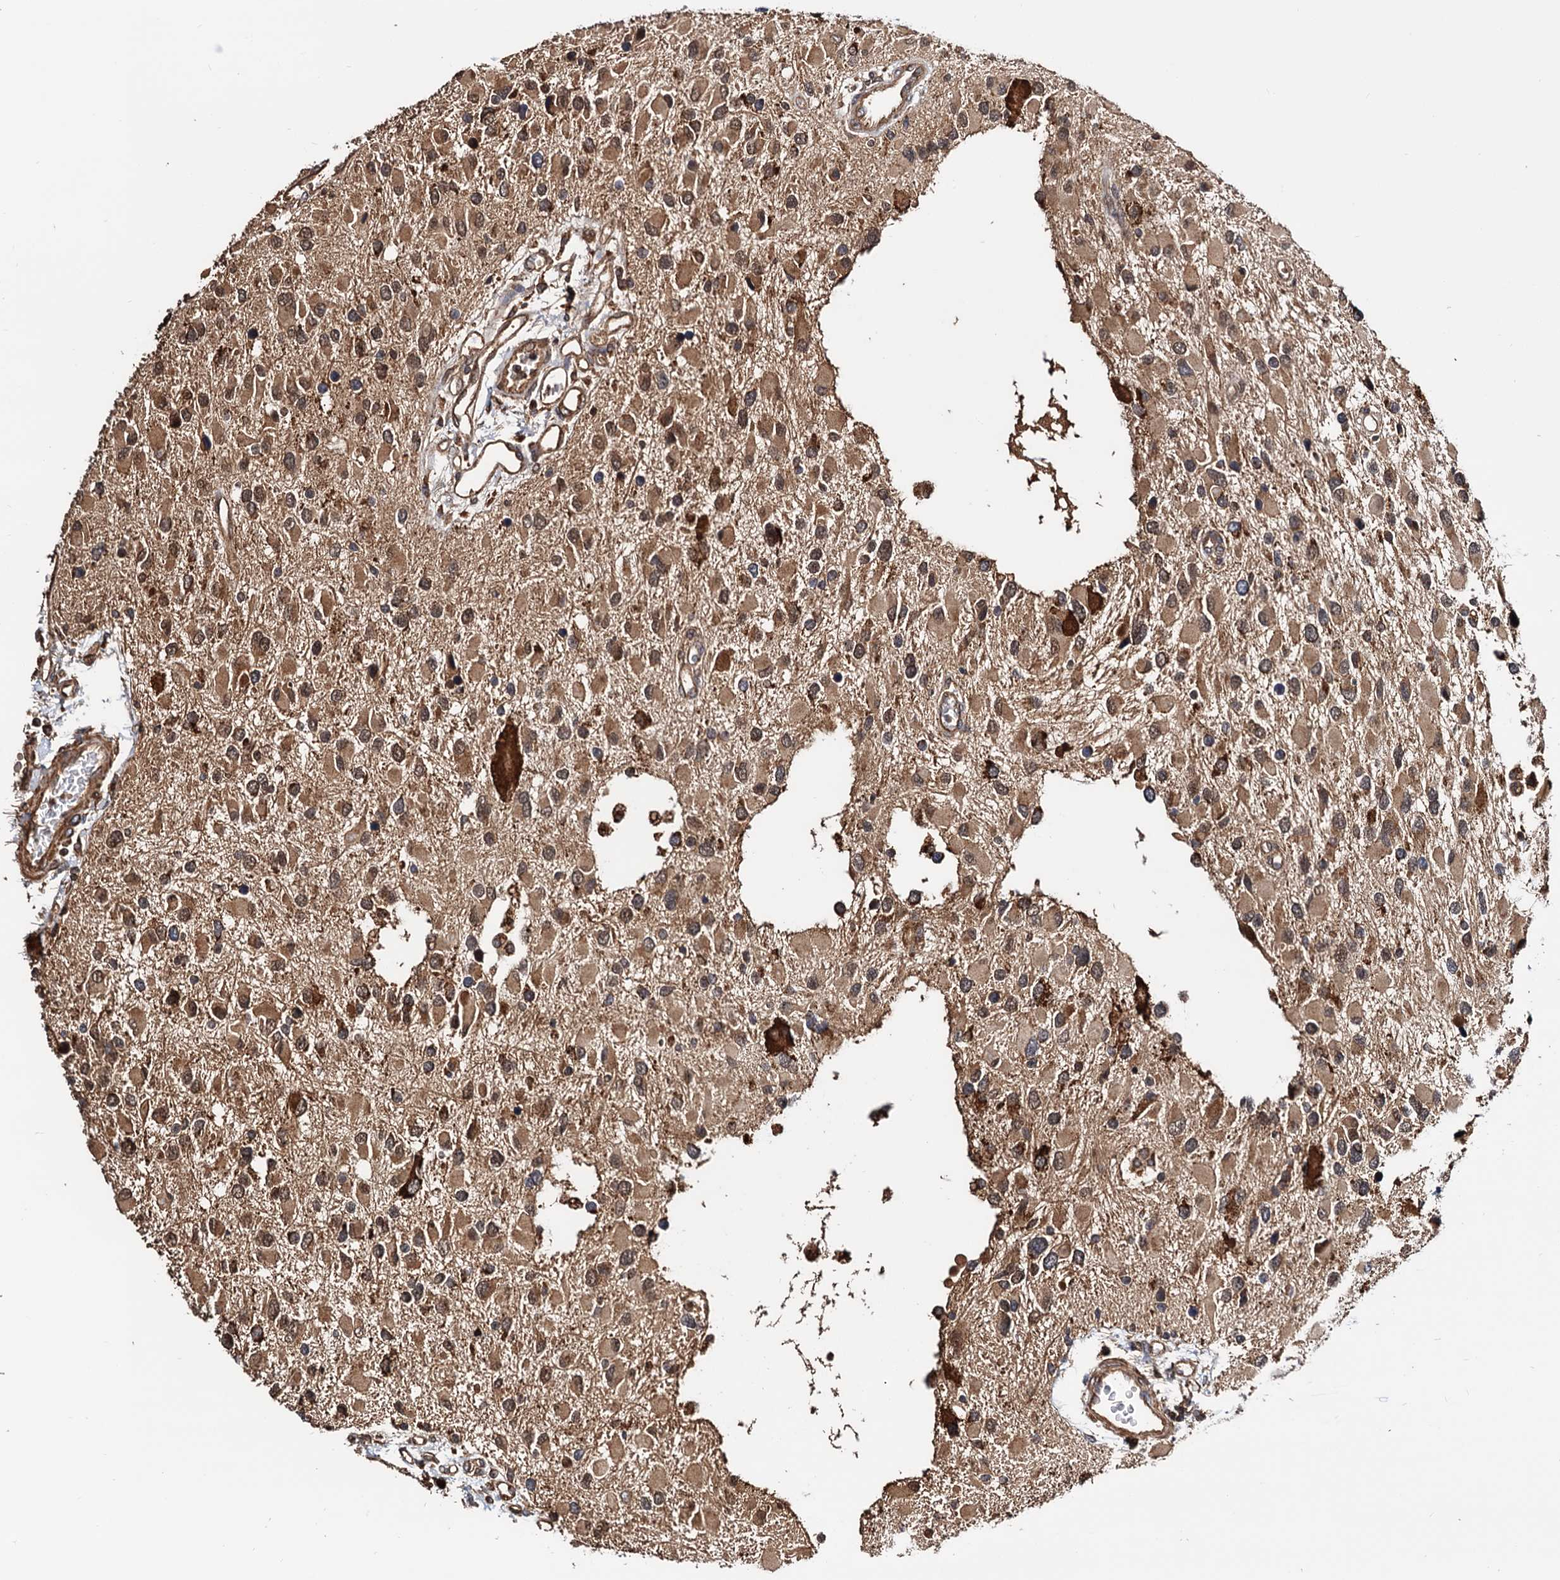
{"staining": {"intensity": "moderate", "quantity": "25%-75%", "location": "cytoplasmic/membranous"}, "tissue": "glioma", "cell_type": "Tumor cells", "image_type": "cancer", "snomed": [{"axis": "morphology", "description": "Glioma, malignant, High grade"}, {"axis": "topography", "description": "Brain"}], "caption": "High-grade glioma (malignant) stained for a protein (brown) exhibits moderate cytoplasmic/membranous positive positivity in about 25%-75% of tumor cells.", "gene": "MRPL42", "patient": {"sex": "male", "age": 53}}